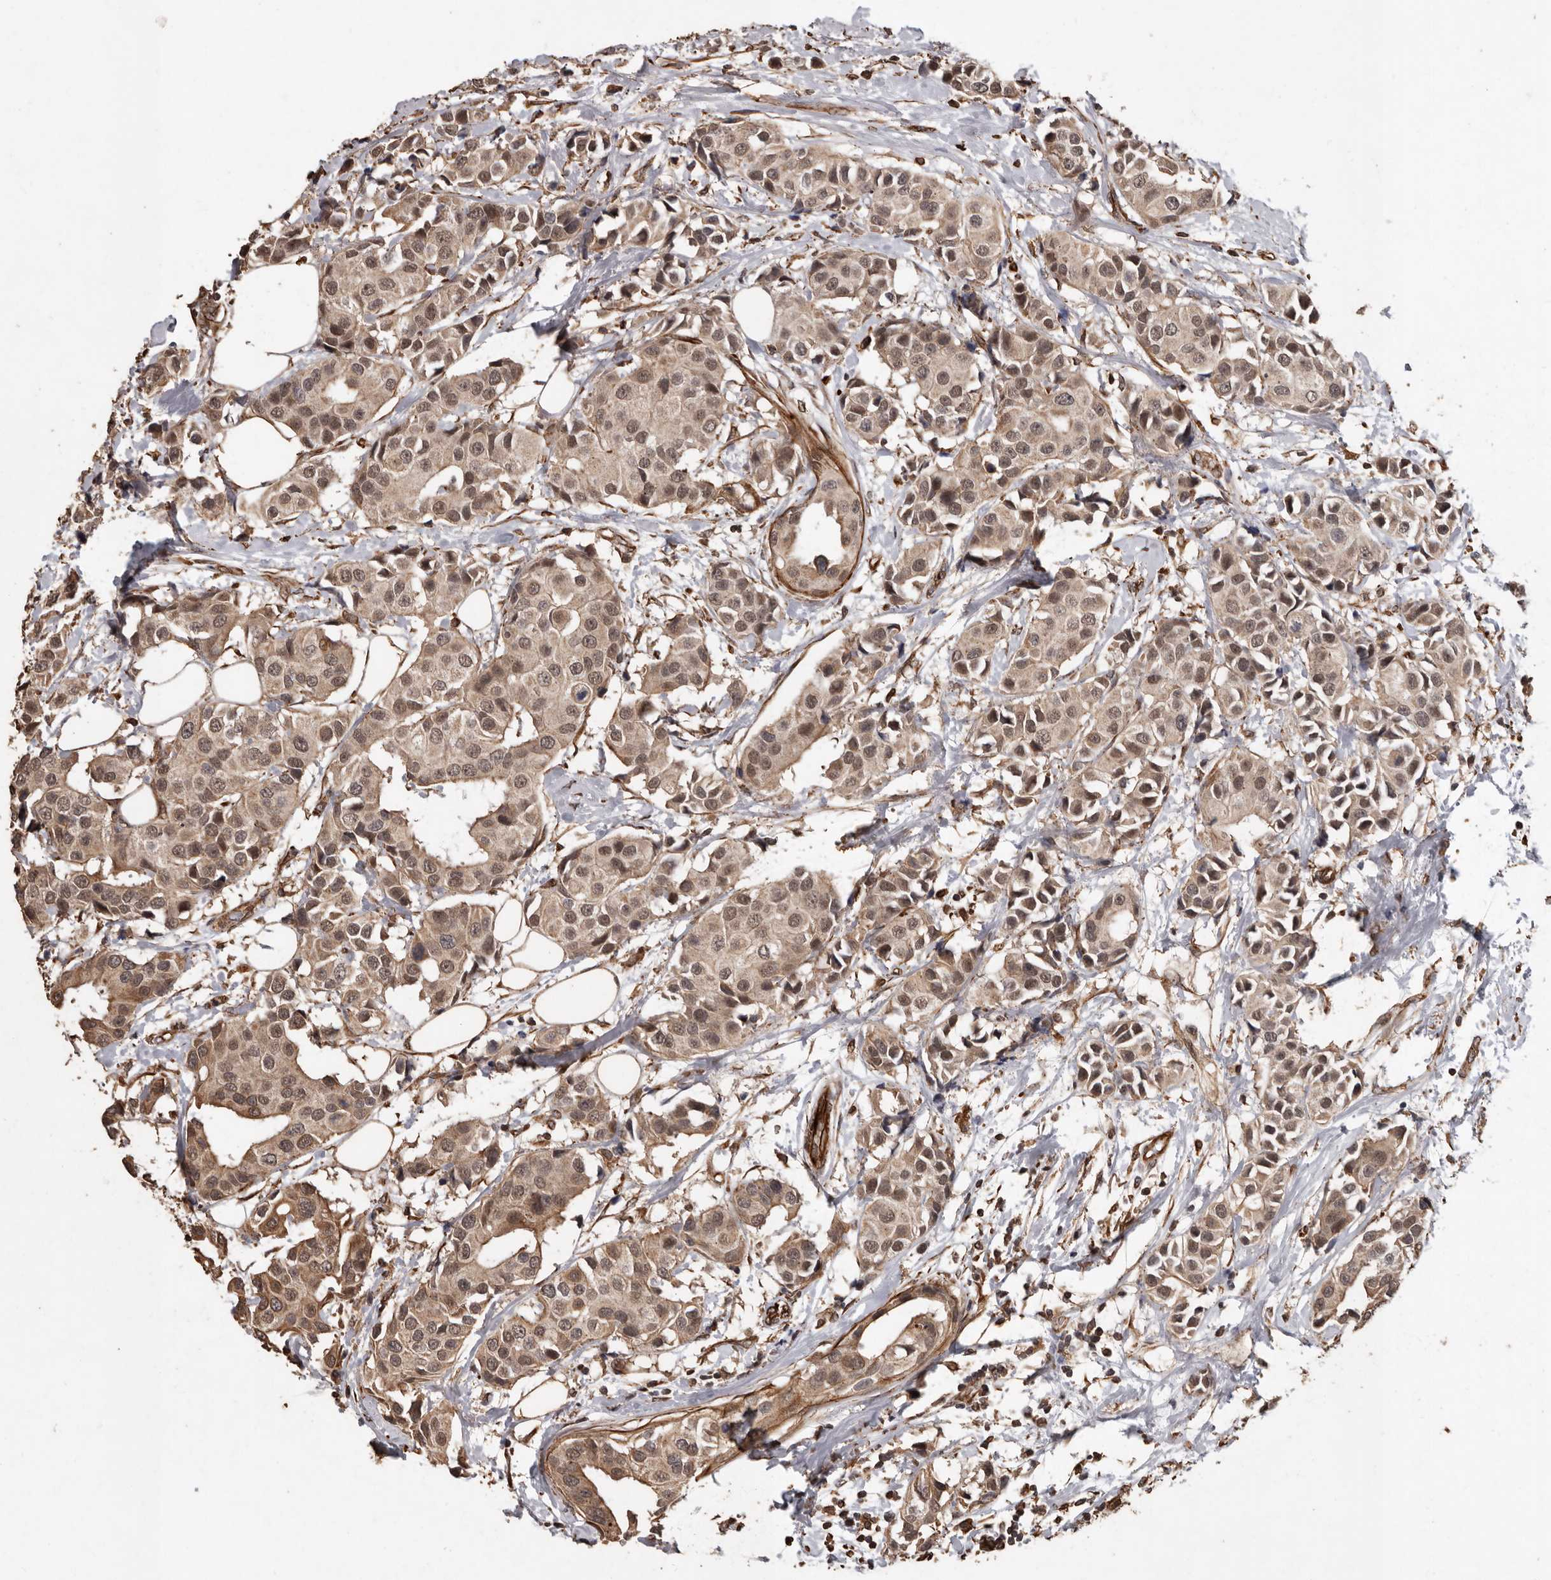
{"staining": {"intensity": "moderate", "quantity": ">75%", "location": "cytoplasmic/membranous,nuclear"}, "tissue": "breast cancer", "cell_type": "Tumor cells", "image_type": "cancer", "snomed": [{"axis": "morphology", "description": "Normal tissue, NOS"}, {"axis": "morphology", "description": "Duct carcinoma"}, {"axis": "topography", "description": "Breast"}], "caption": "Immunohistochemical staining of breast cancer (infiltrating ductal carcinoma) displays medium levels of moderate cytoplasmic/membranous and nuclear staining in about >75% of tumor cells.", "gene": "BRAT1", "patient": {"sex": "female", "age": 39}}